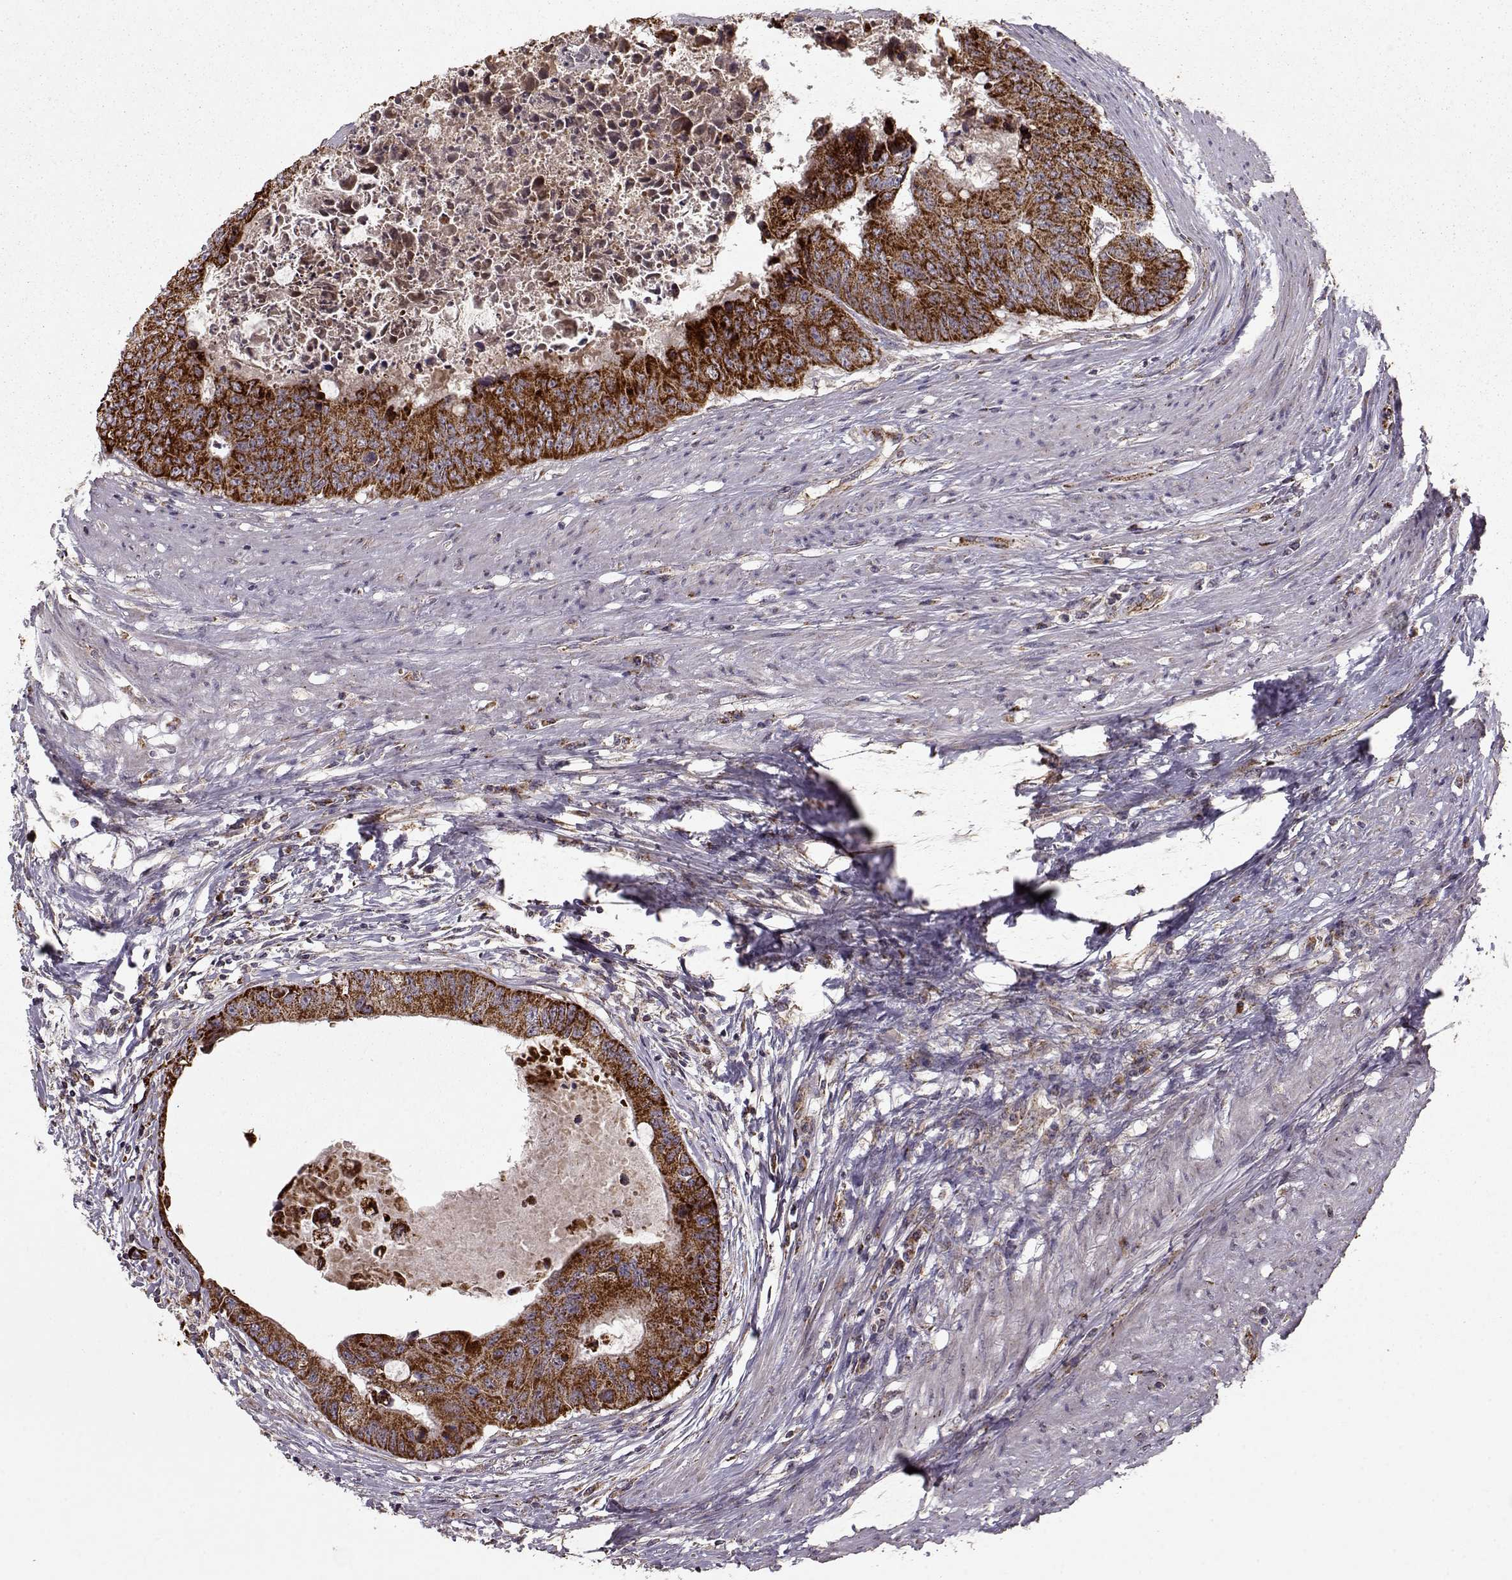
{"staining": {"intensity": "strong", "quantity": ">75%", "location": "cytoplasmic/membranous"}, "tissue": "colorectal cancer", "cell_type": "Tumor cells", "image_type": "cancer", "snomed": [{"axis": "morphology", "description": "Adenocarcinoma, NOS"}, {"axis": "topography", "description": "Rectum"}], "caption": "This is an image of IHC staining of colorectal cancer (adenocarcinoma), which shows strong positivity in the cytoplasmic/membranous of tumor cells.", "gene": "CMTM3", "patient": {"sex": "male", "age": 59}}